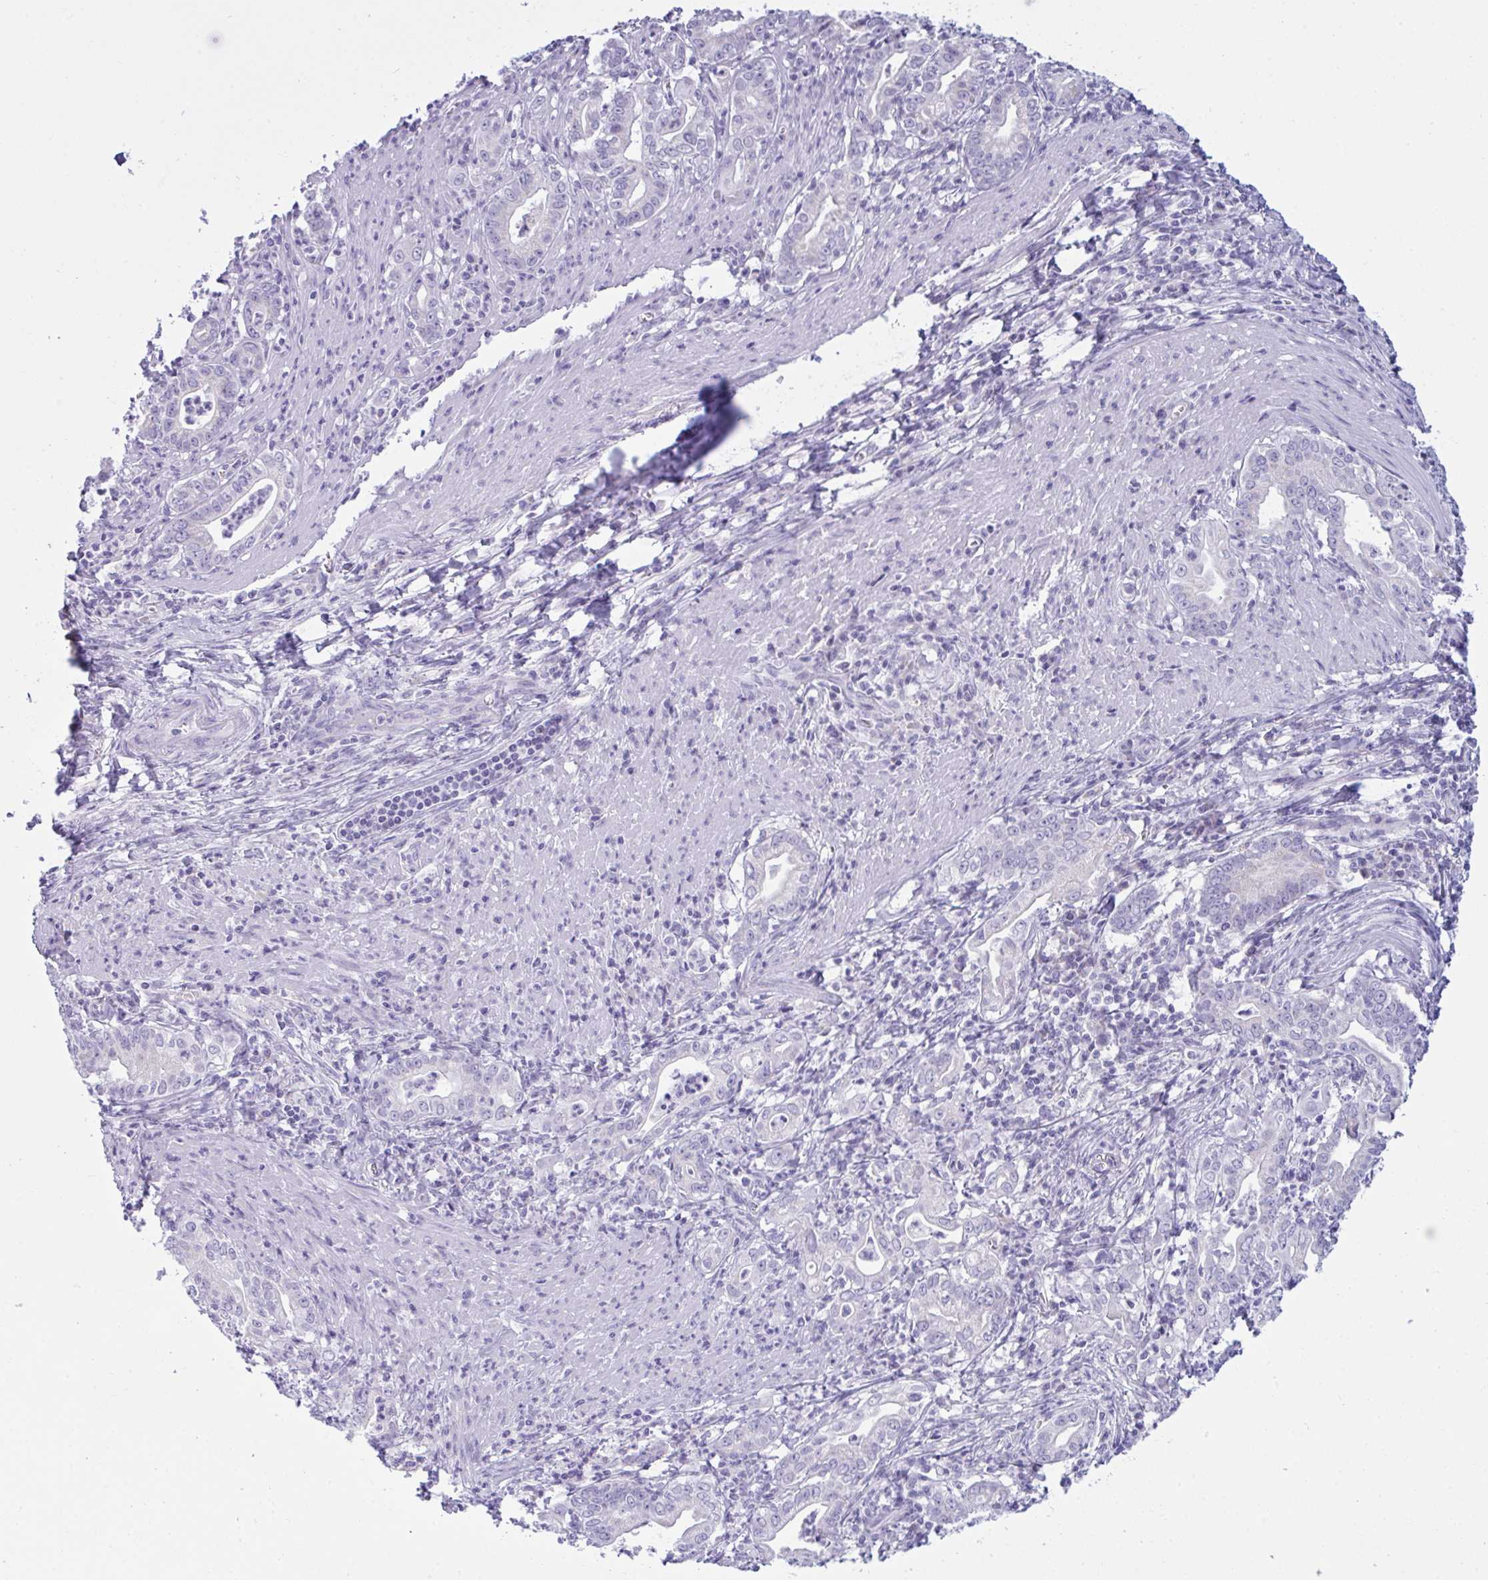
{"staining": {"intensity": "negative", "quantity": "none", "location": "none"}, "tissue": "stomach cancer", "cell_type": "Tumor cells", "image_type": "cancer", "snomed": [{"axis": "morphology", "description": "Adenocarcinoma, NOS"}, {"axis": "topography", "description": "Stomach, upper"}], "caption": "Immunohistochemical staining of adenocarcinoma (stomach) demonstrates no significant expression in tumor cells.", "gene": "BBS1", "patient": {"sex": "female", "age": 79}}